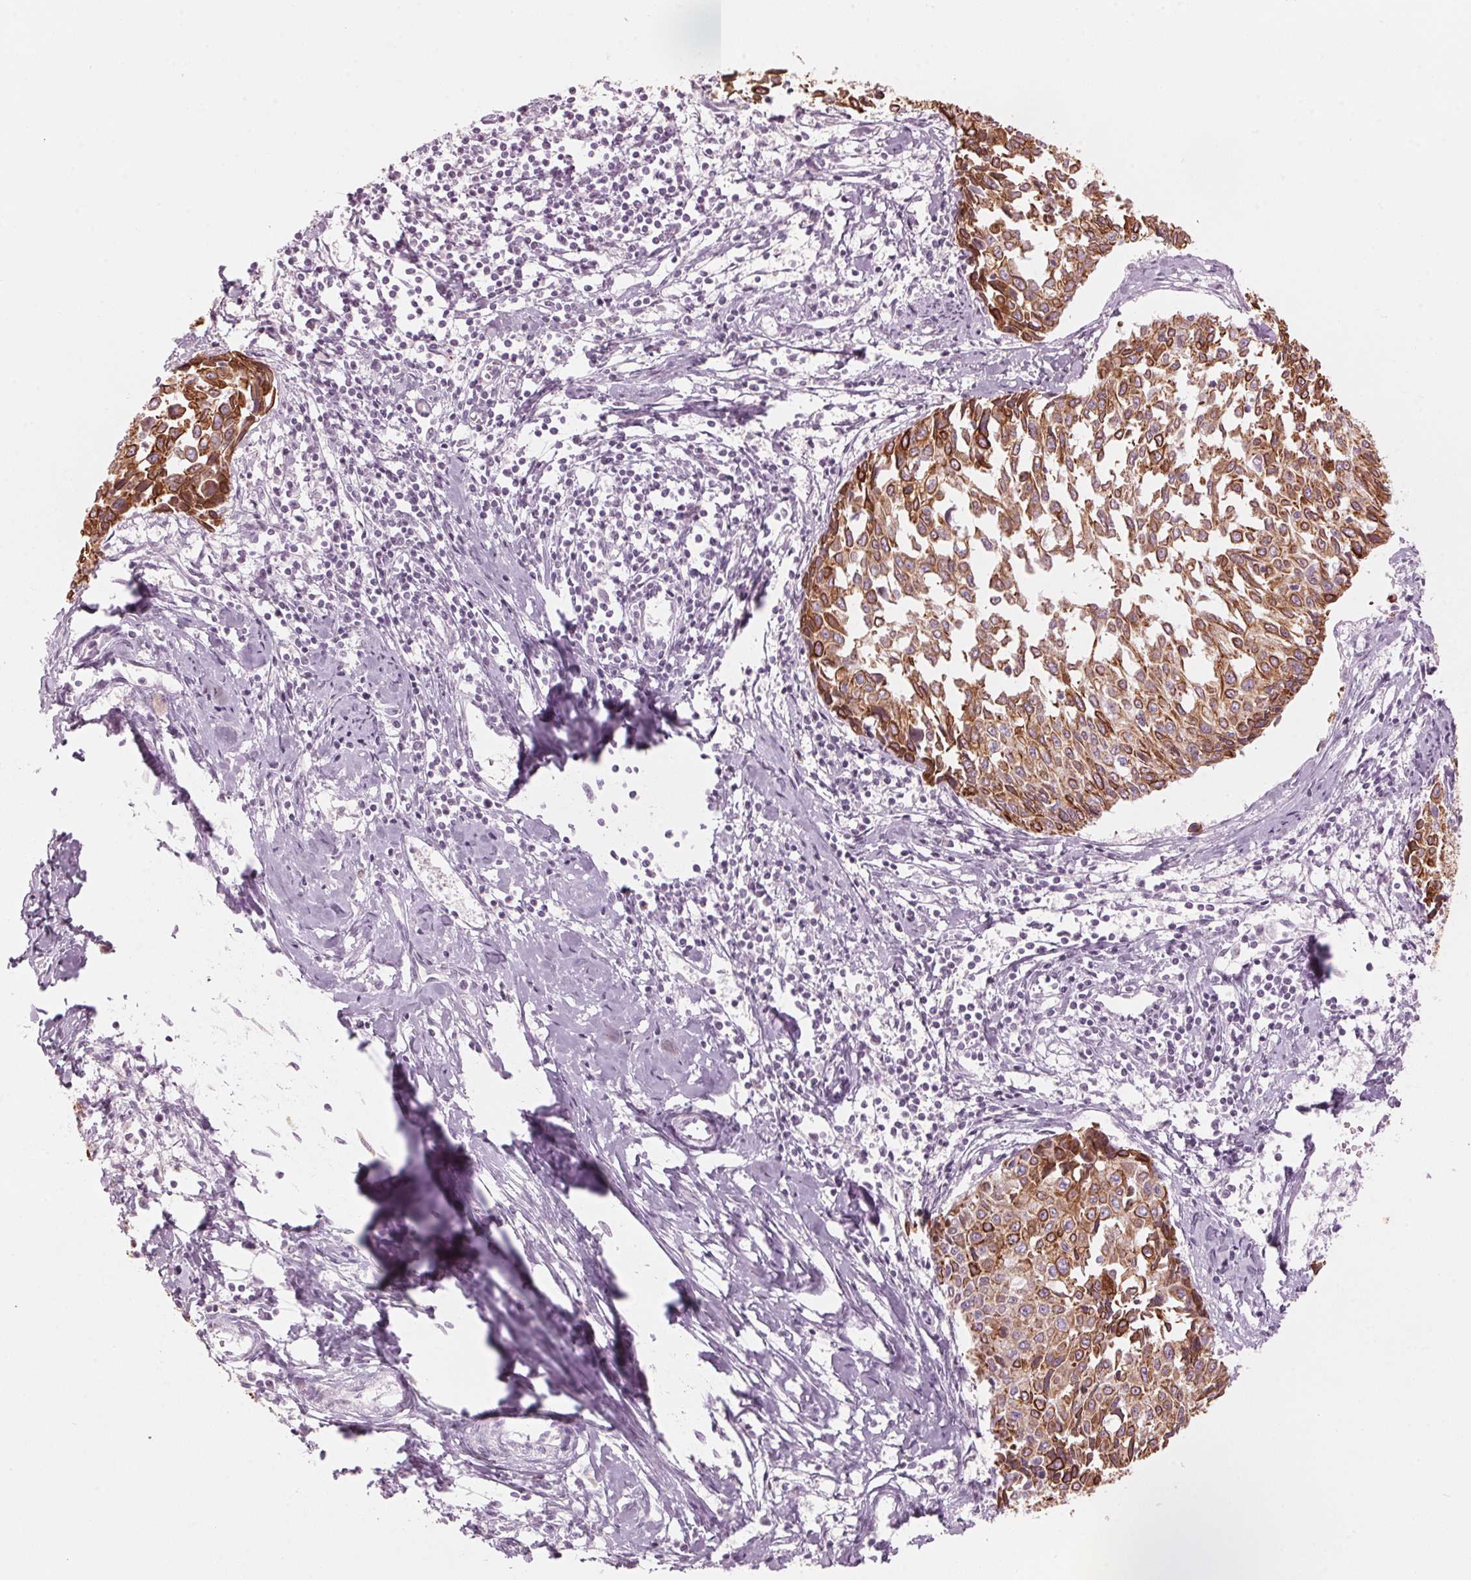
{"staining": {"intensity": "moderate", "quantity": ">75%", "location": "cytoplasmic/membranous"}, "tissue": "cervical cancer", "cell_type": "Tumor cells", "image_type": "cancer", "snomed": [{"axis": "morphology", "description": "Squamous cell carcinoma, NOS"}, {"axis": "topography", "description": "Cervix"}], "caption": "IHC staining of cervical squamous cell carcinoma, which reveals medium levels of moderate cytoplasmic/membranous positivity in about >75% of tumor cells indicating moderate cytoplasmic/membranous protein staining. The staining was performed using DAB (brown) for protein detection and nuclei were counterstained in hematoxylin (blue).", "gene": "SCTR", "patient": {"sex": "female", "age": 50}}